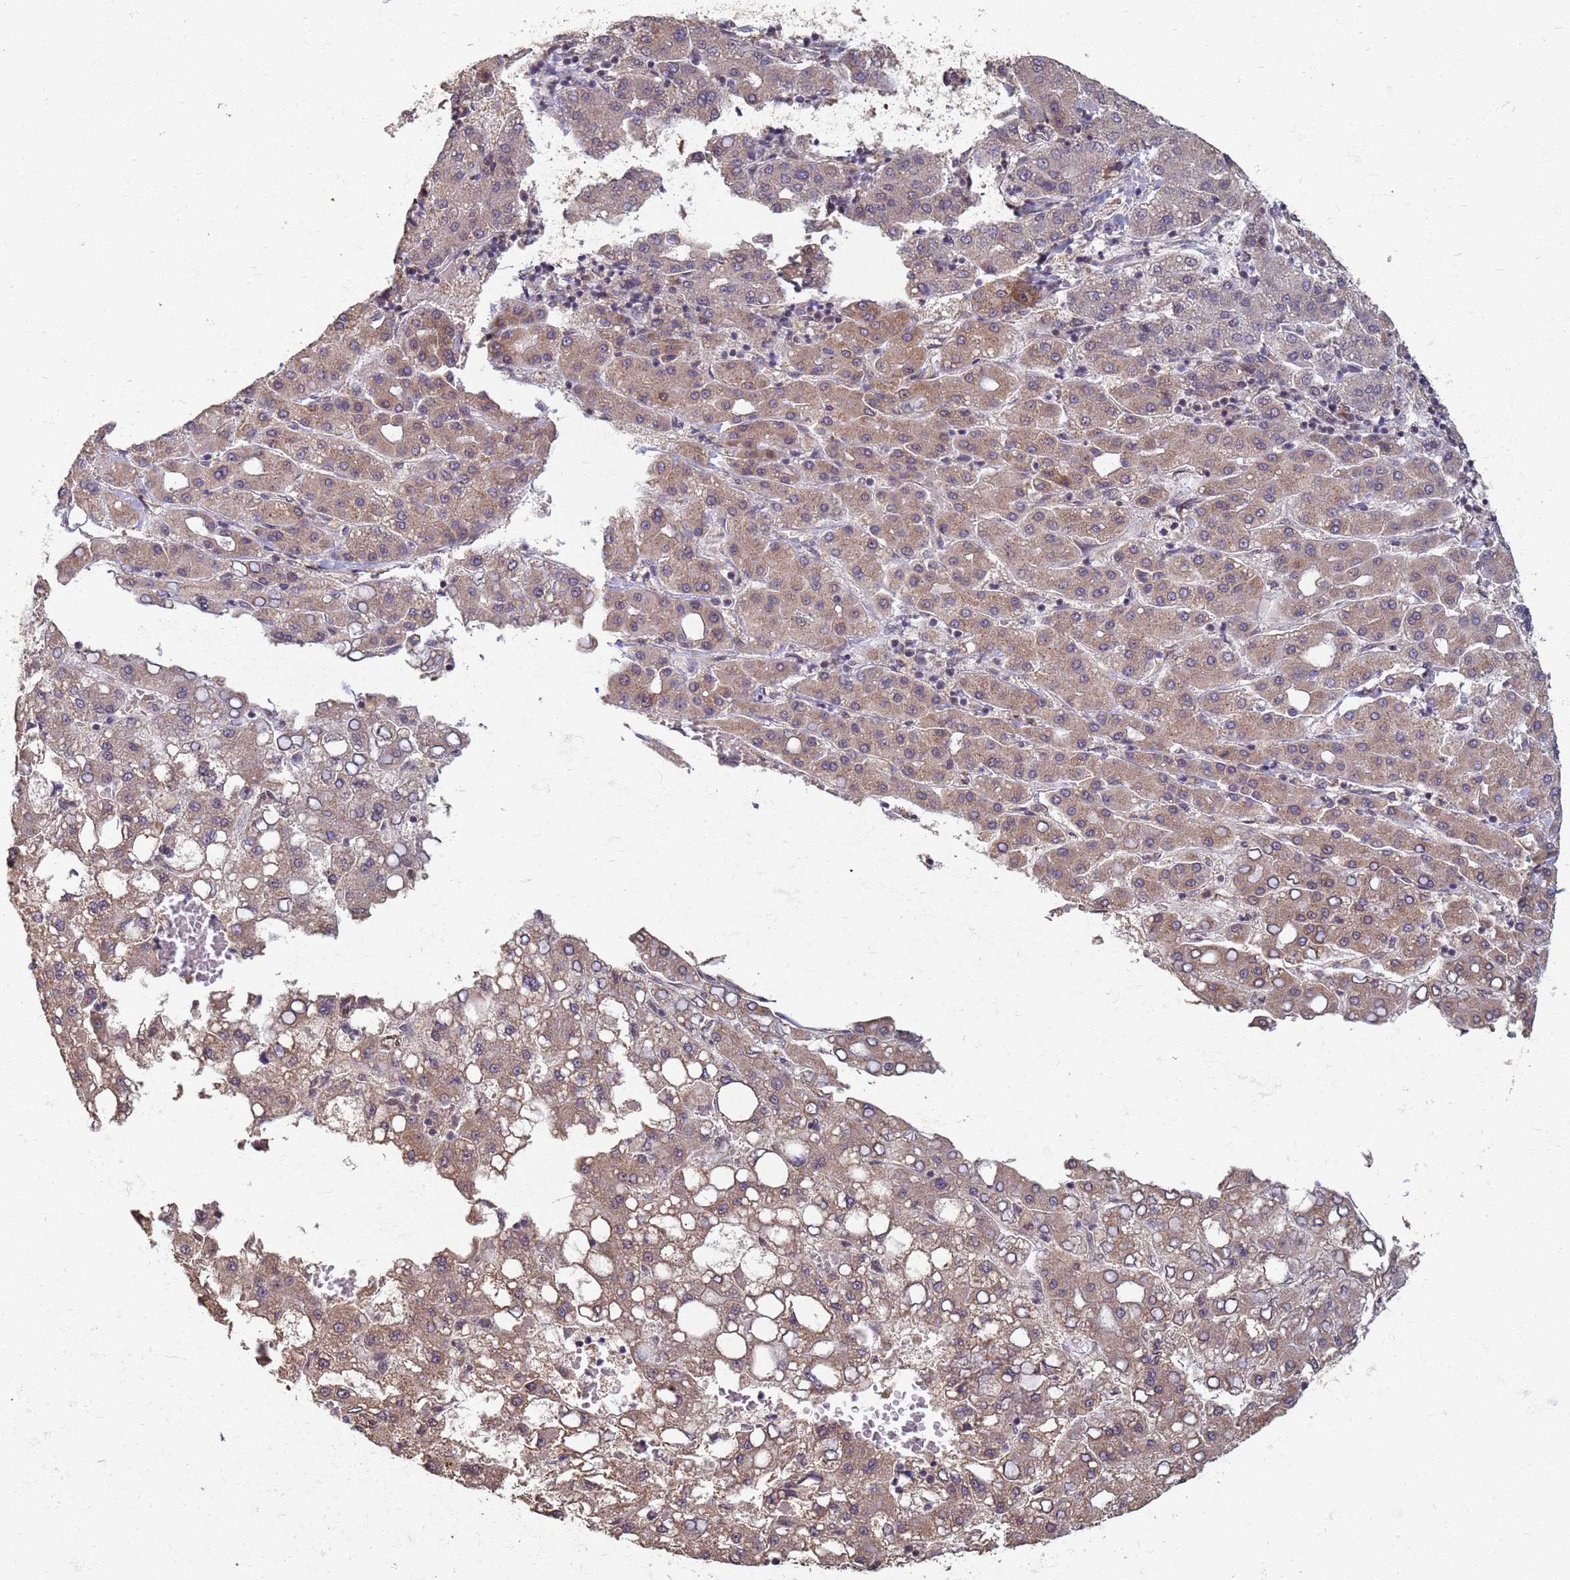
{"staining": {"intensity": "weak", "quantity": ">75%", "location": "cytoplasmic/membranous"}, "tissue": "liver cancer", "cell_type": "Tumor cells", "image_type": "cancer", "snomed": [{"axis": "morphology", "description": "Carcinoma, Hepatocellular, NOS"}, {"axis": "topography", "description": "Liver"}], "caption": "This is an image of immunohistochemistry (IHC) staining of liver cancer, which shows weak positivity in the cytoplasmic/membranous of tumor cells.", "gene": "ITGB4", "patient": {"sex": "male", "age": 65}}